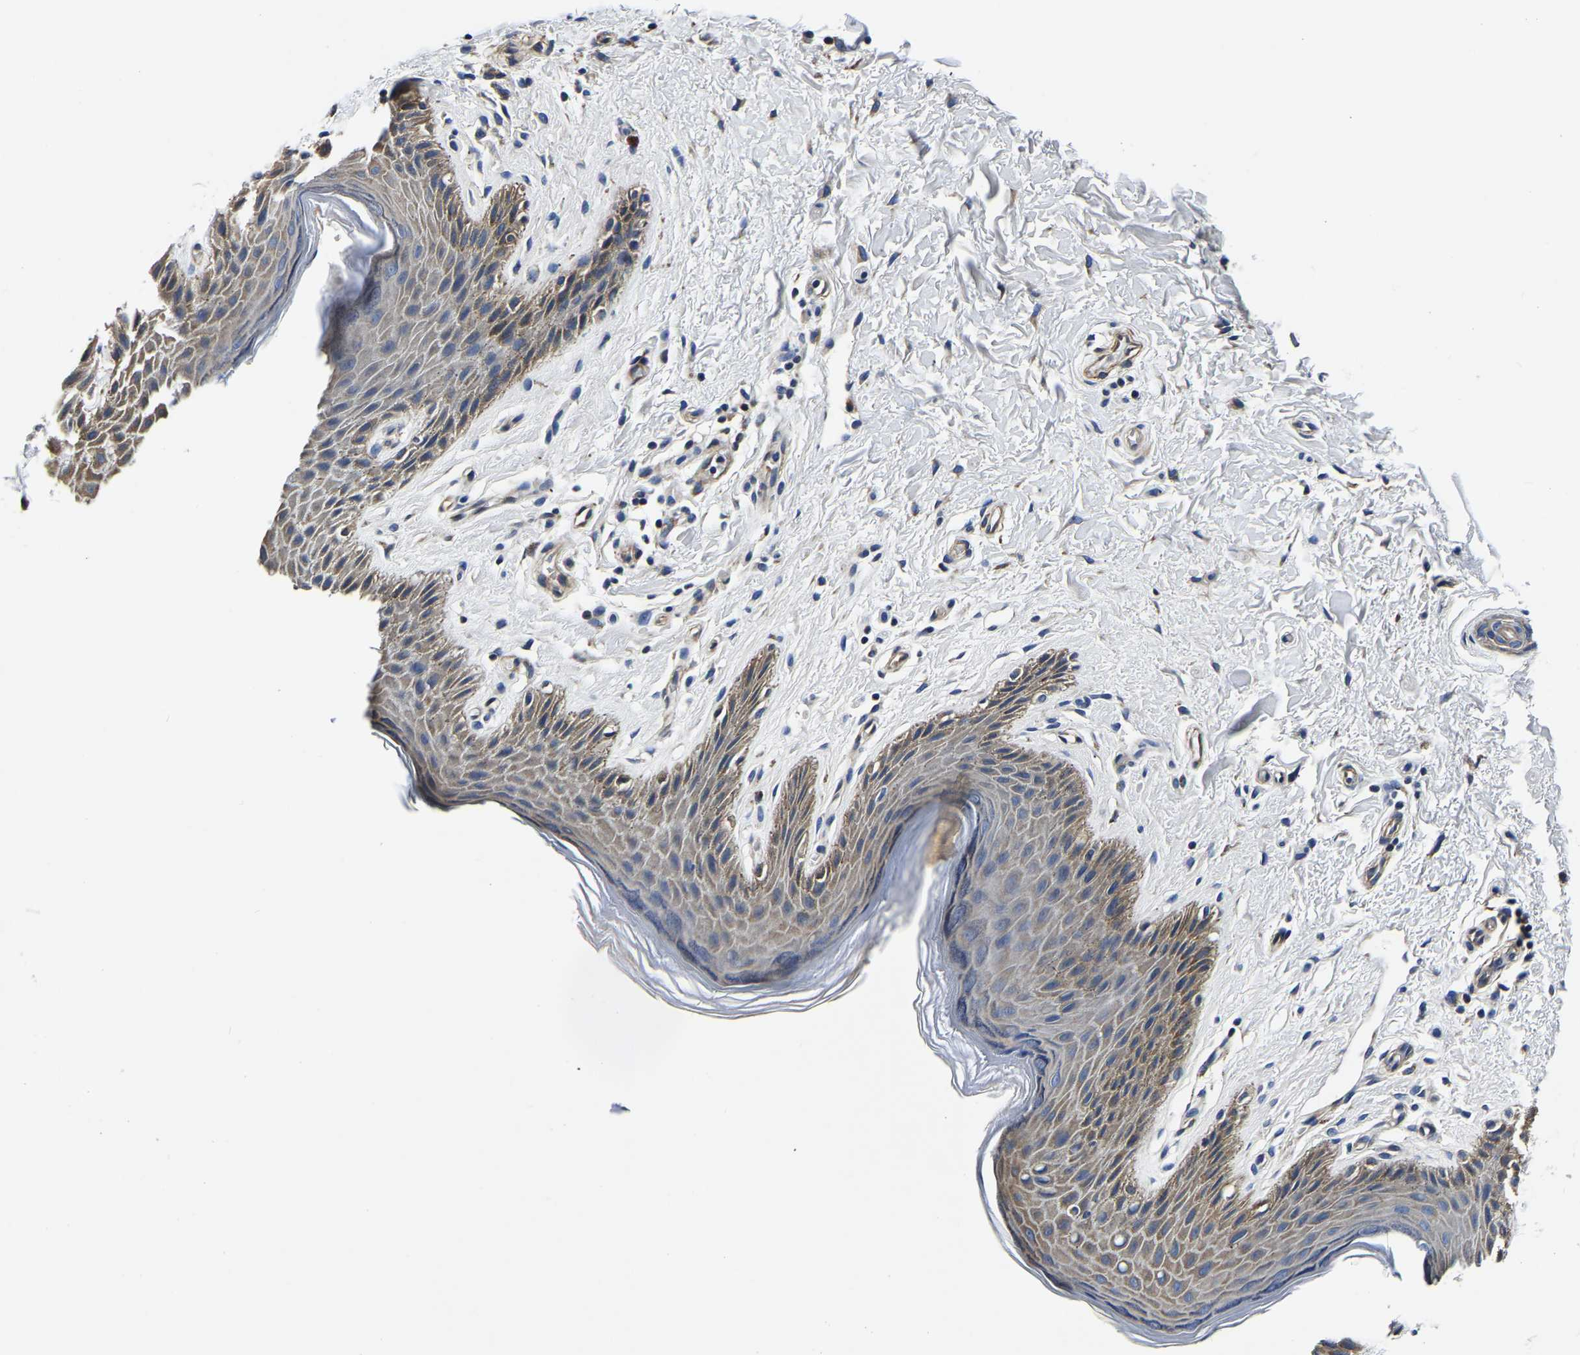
{"staining": {"intensity": "weak", "quantity": "25%-75%", "location": "cytoplasmic/membranous"}, "tissue": "skin", "cell_type": "Epidermal cells", "image_type": "normal", "snomed": [{"axis": "morphology", "description": "Normal tissue, NOS"}, {"axis": "topography", "description": "Anal"}], "caption": "Immunohistochemistry (DAB) staining of unremarkable skin displays weak cytoplasmic/membranous protein staining in approximately 25%-75% of epidermal cells. (Brightfield microscopy of DAB IHC at high magnification).", "gene": "KCTD17", "patient": {"sex": "male", "age": 44}}